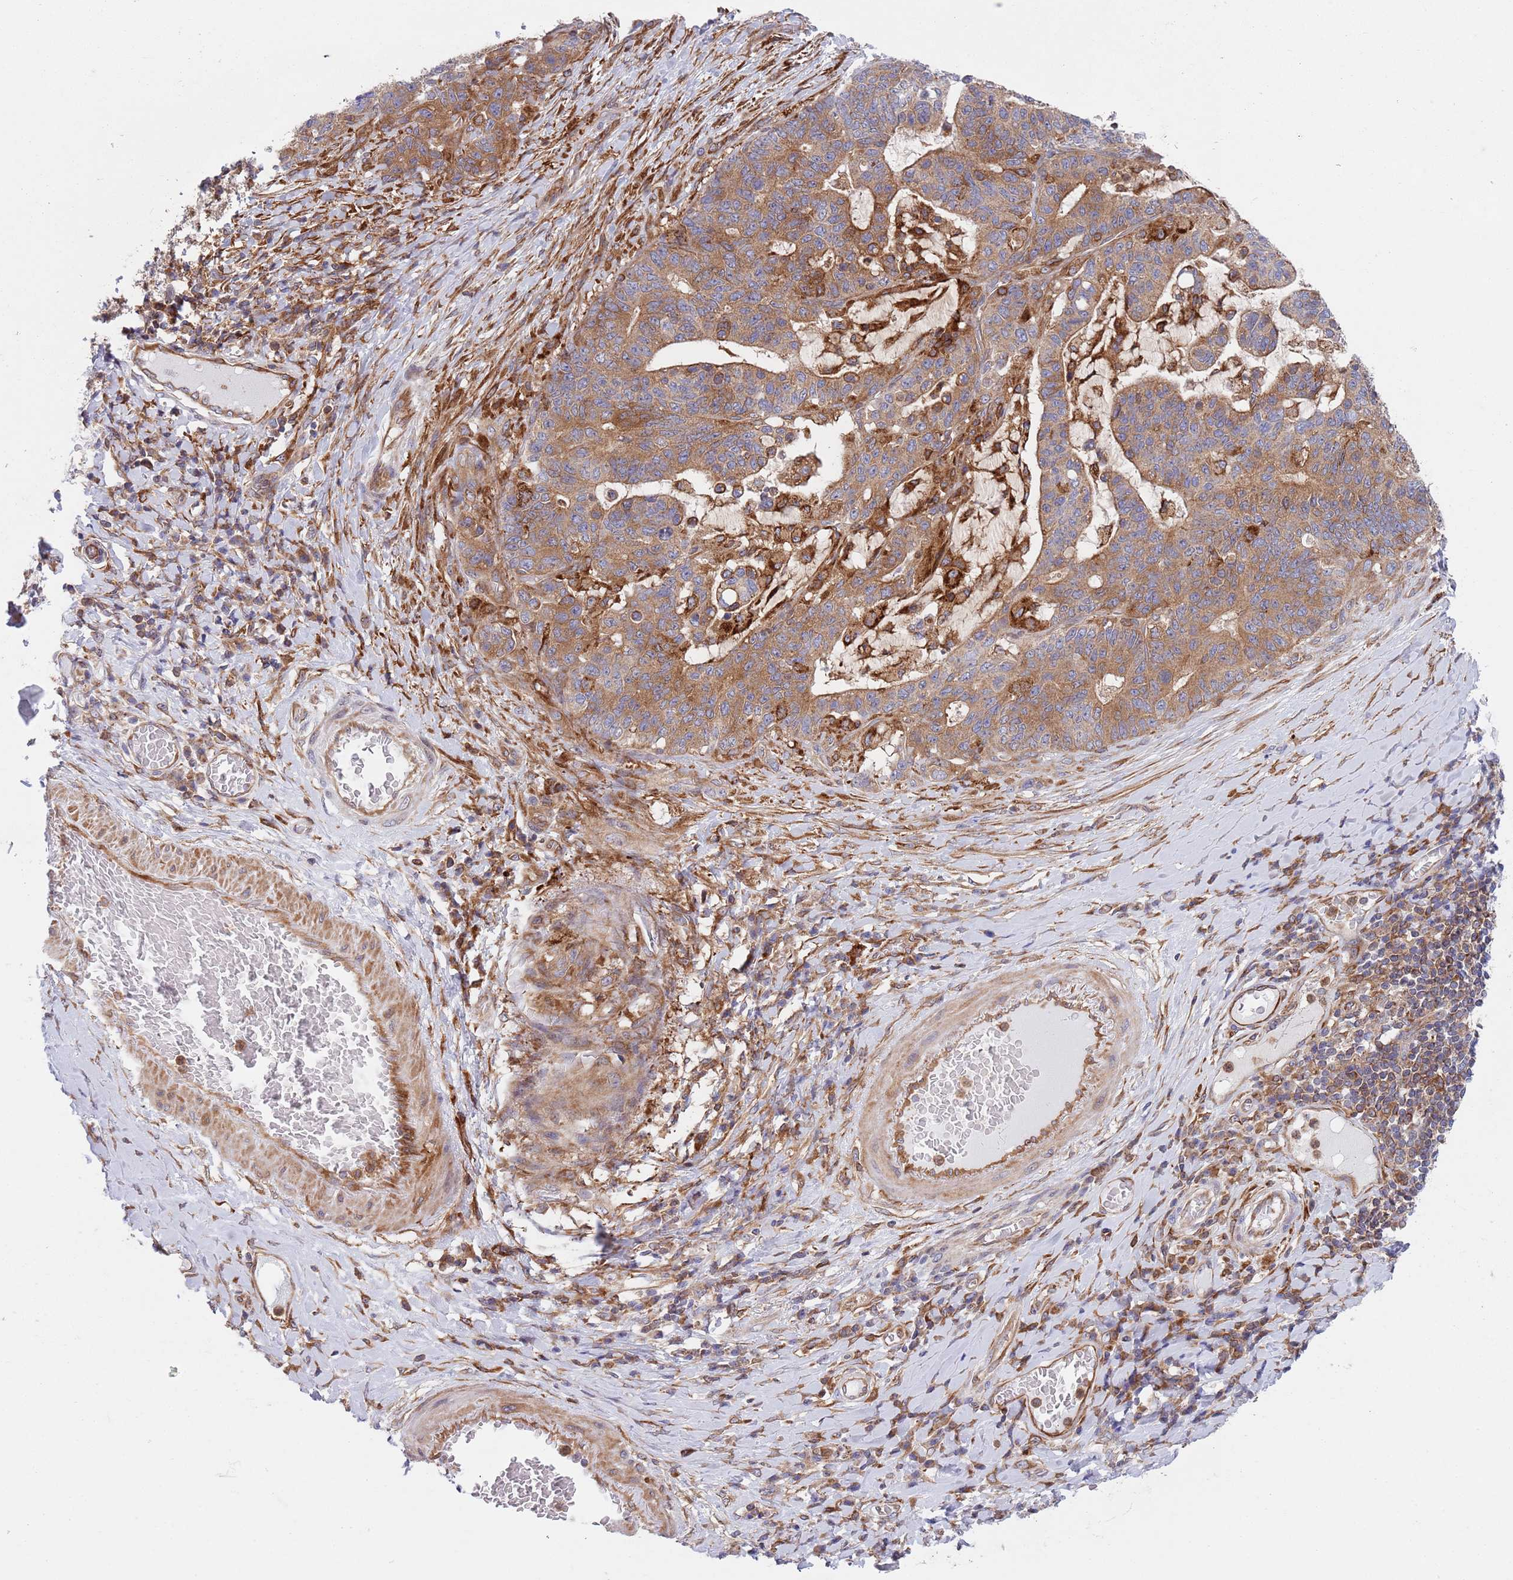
{"staining": {"intensity": "moderate", "quantity": ">75%", "location": "cytoplasmic/membranous"}, "tissue": "stomach cancer", "cell_type": "Tumor cells", "image_type": "cancer", "snomed": [{"axis": "morphology", "description": "Normal tissue, NOS"}, {"axis": "morphology", "description": "Adenocarcinoma, NOS"}, {"axis": "topography", "description": "Stomach"}], "caption": "An immunohistochemistry photomicrograph of tumor tissue is shown. Protein staining in brown shows moderate cytoplasmic/membranous positivity in stomach cancer within tumor cells. (IHC, brightfield microscopy, high magnification).", "gene": "ZMYM5", "patient": {"sex": "female", "age": 64}}